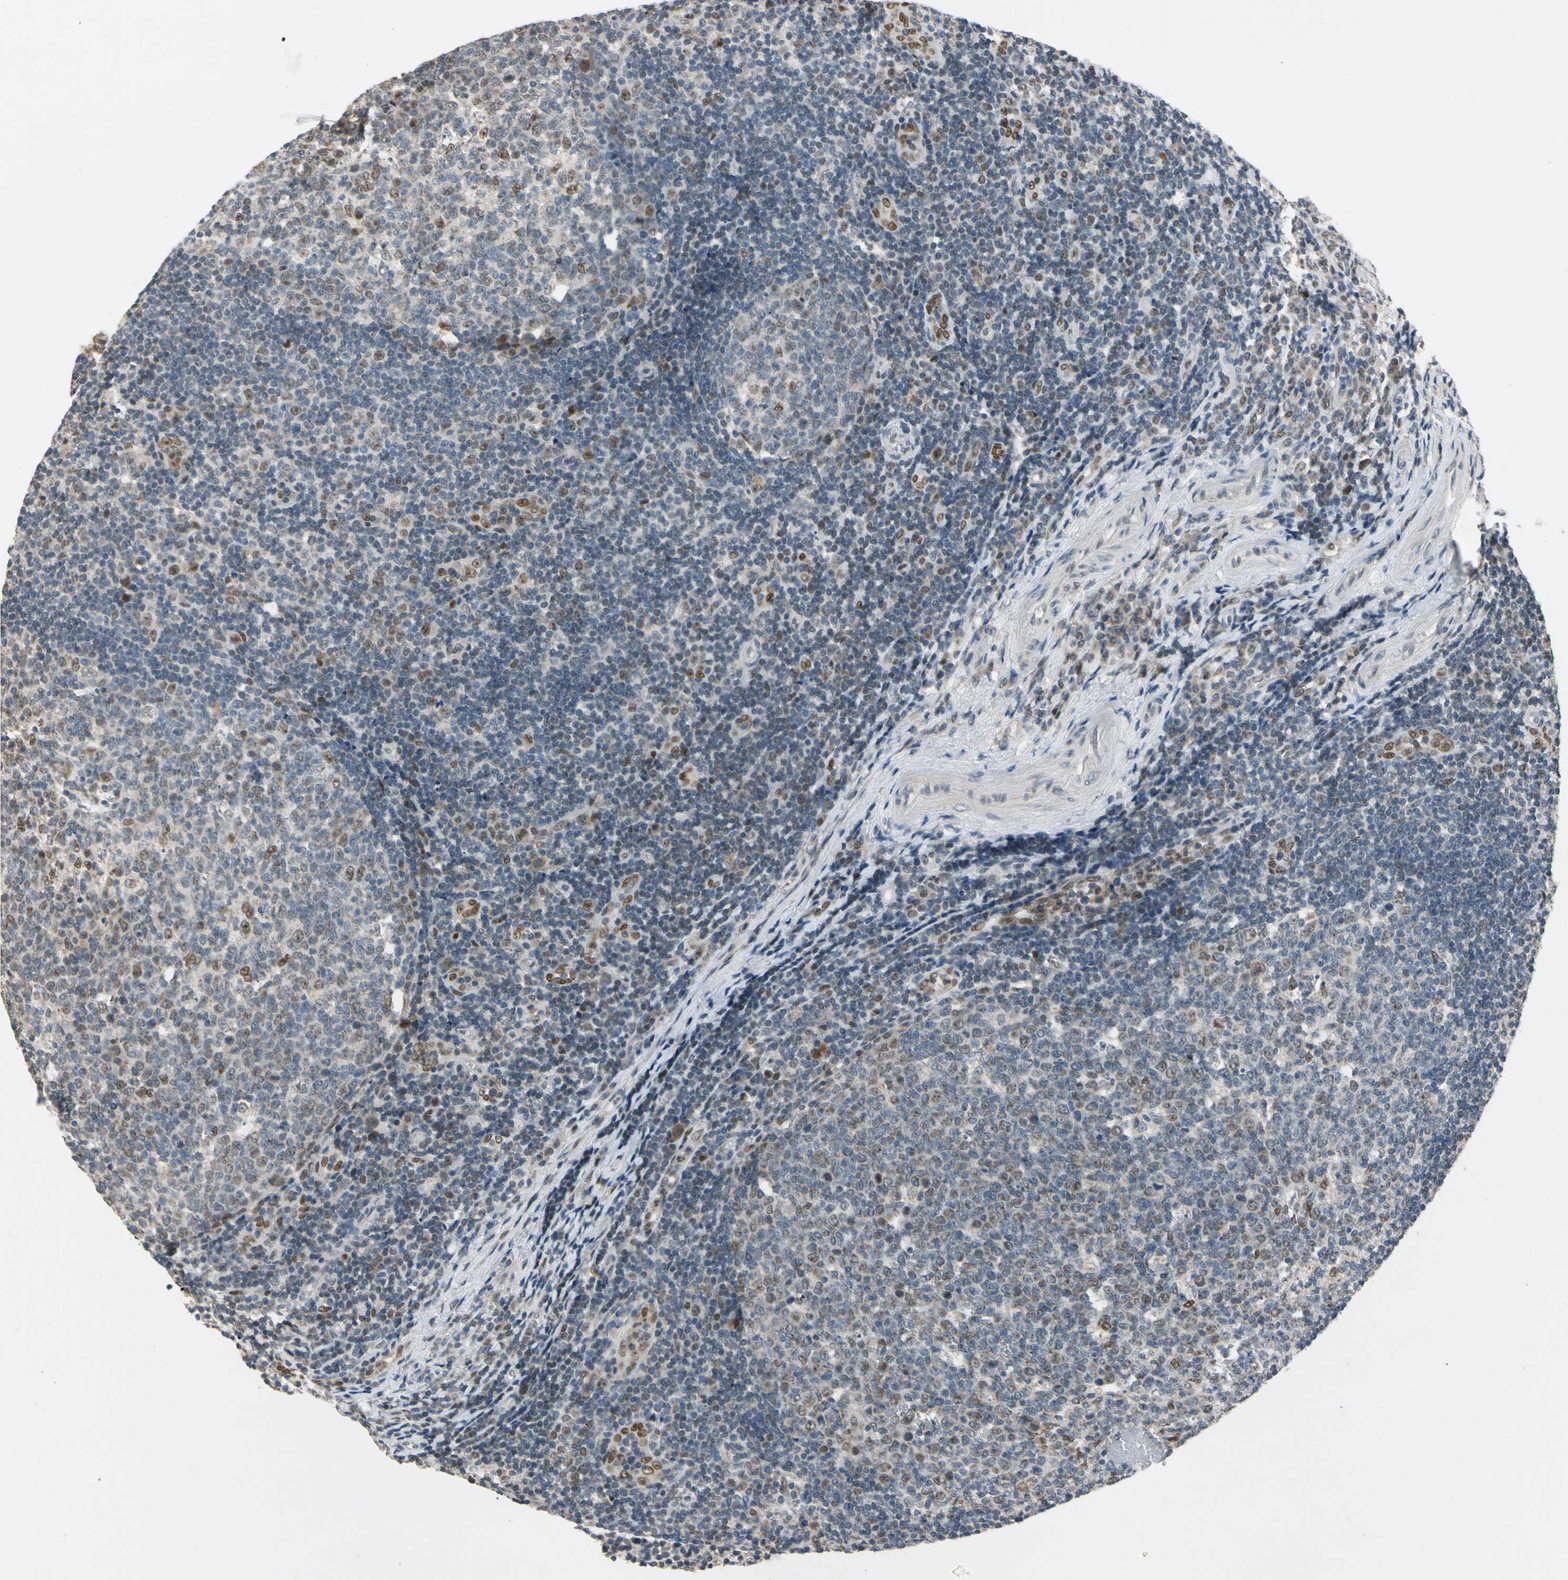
{"staining": {"intensity": "weak", "quantity": "<25%", "location": "nuclear"}, "tissue": "tonsil", "cell_type": "Germinal center cells", "image_type": "normal", "snomed": [{"axis": "morphology", "description": "Normal tissue, NOS"}, {"axis": "topography", "description": "Tonsil"}], "caption": "Tonsil stained for a protein using immunohistochemistry (IHC) reveals no expression germinal center cells.", "gene": "RIOX2", "patient": {"sex": "female", "age": 40}}